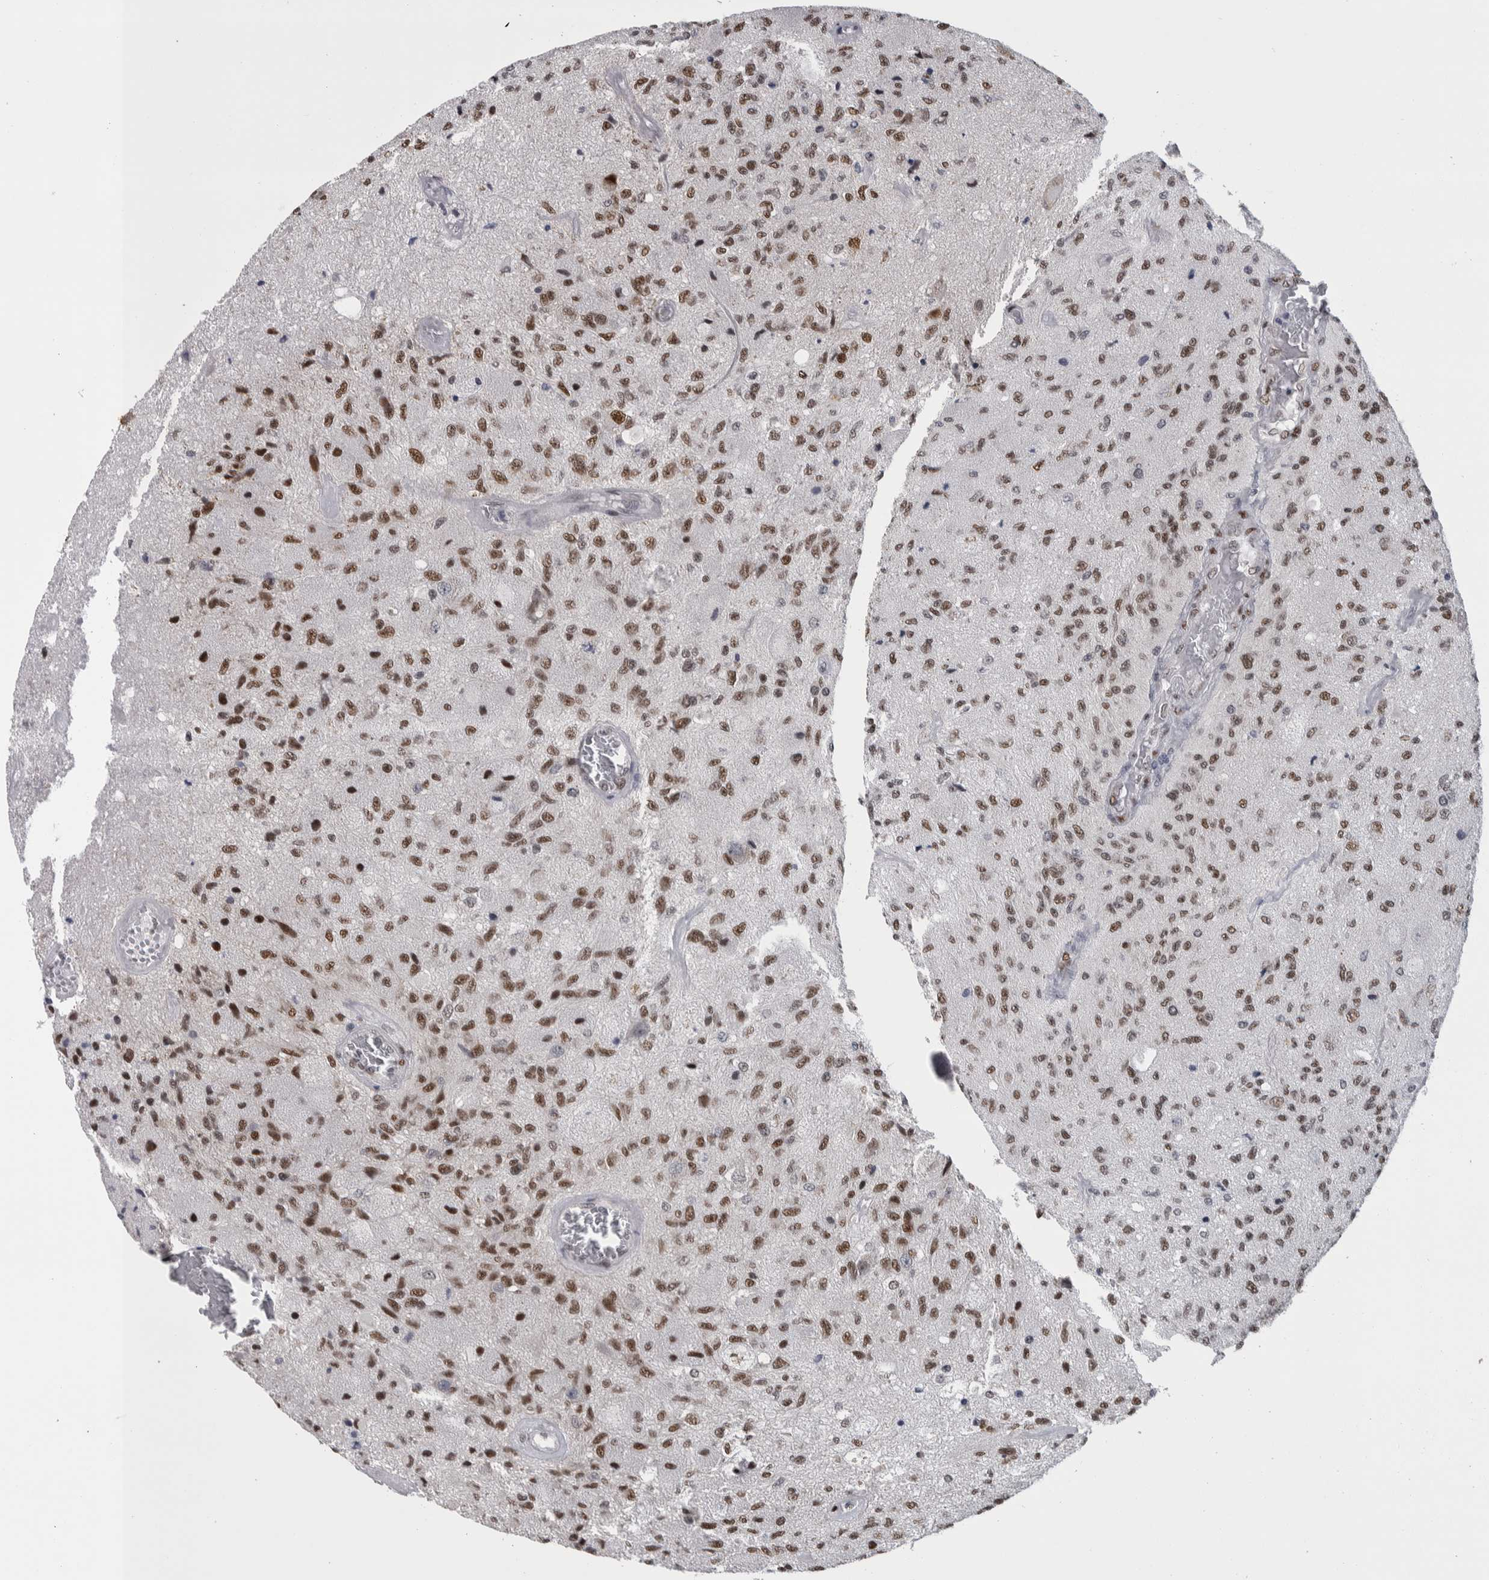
{"staining": {"intensity": "moderate", "quantity": ">75%", "location": "nuclear"}, "tissue": "glioma", "cell_type": "Tumor cells", "image_type": "cancer", "snomed": [{"axis": "morphology", "description": "Normal tissue, NOS"}, {"axis": "morphology", "description": "Glioma, malignant, High grade"}, {"axis": "topography", "description": "Cerebral cortex"}], "caption": "Malignant high-grade glioma tissue demonstrates moderate nuclear positivity in approximately >75% of tumor cells, visualized by immunohistochemistry.", "gene": "HEXIM2", "patient": {"sex": "male", "age": 77}}